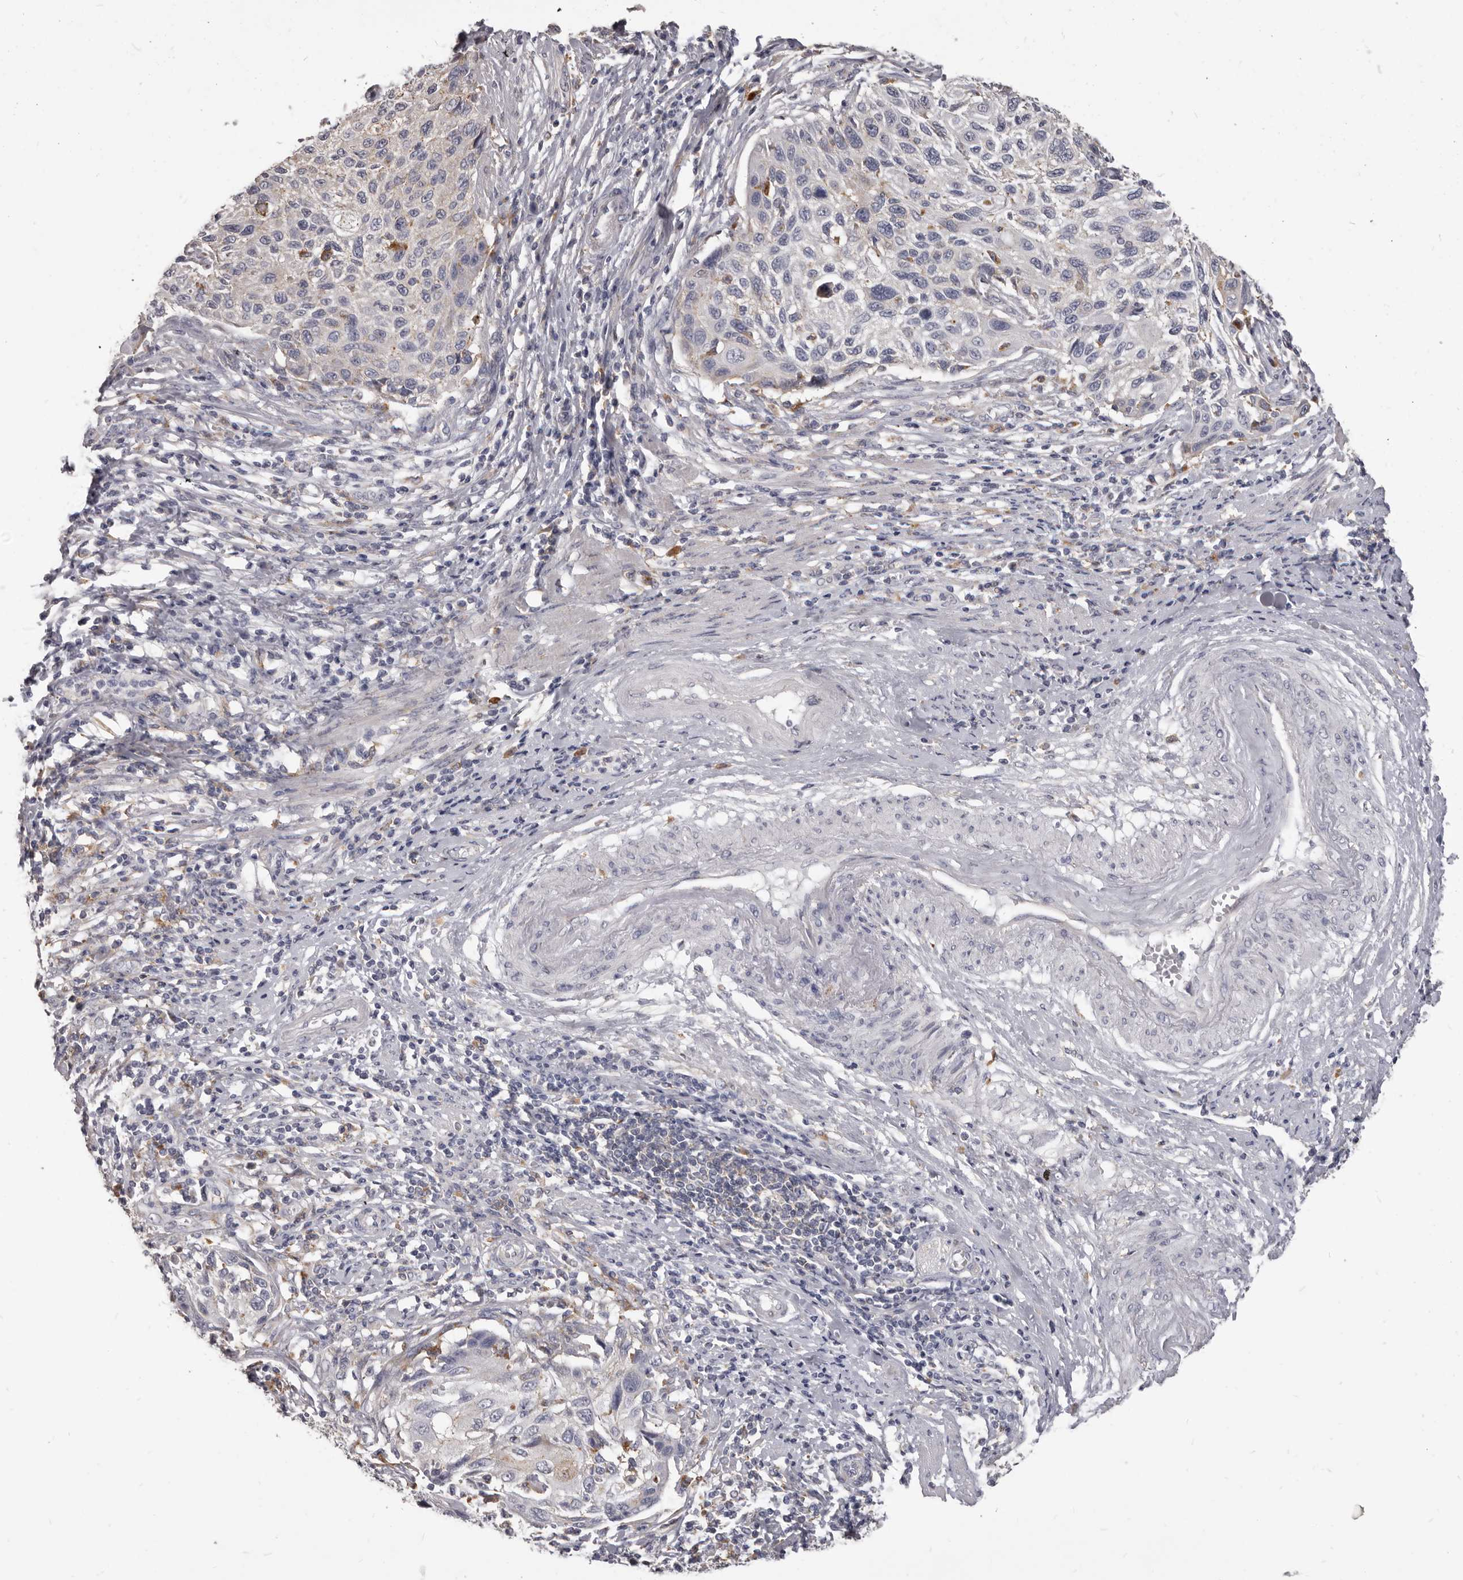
{"staining": {"intensity": "weak", "quantity": "<25%", "location": "cytoplasmic/membranous"}, "tissue": "cervical cancer", "cell_type": "Tumor cells", "image_type": "cancer", "snomed": [{"axis": "morphology", "description": "Squamous cell carcinoma, NOS"}, {"axis": "topography", "description": "Cervix"}], "caption": "A photomicrograph of human cervical cancer is negative for staining in tumor cells. The staining is performed using DAB brown chromogen with nuclei counter-stained in using hematoxylin.", "gene": "PI4K2A", "patient": {"sex": "female", "age": 70}}